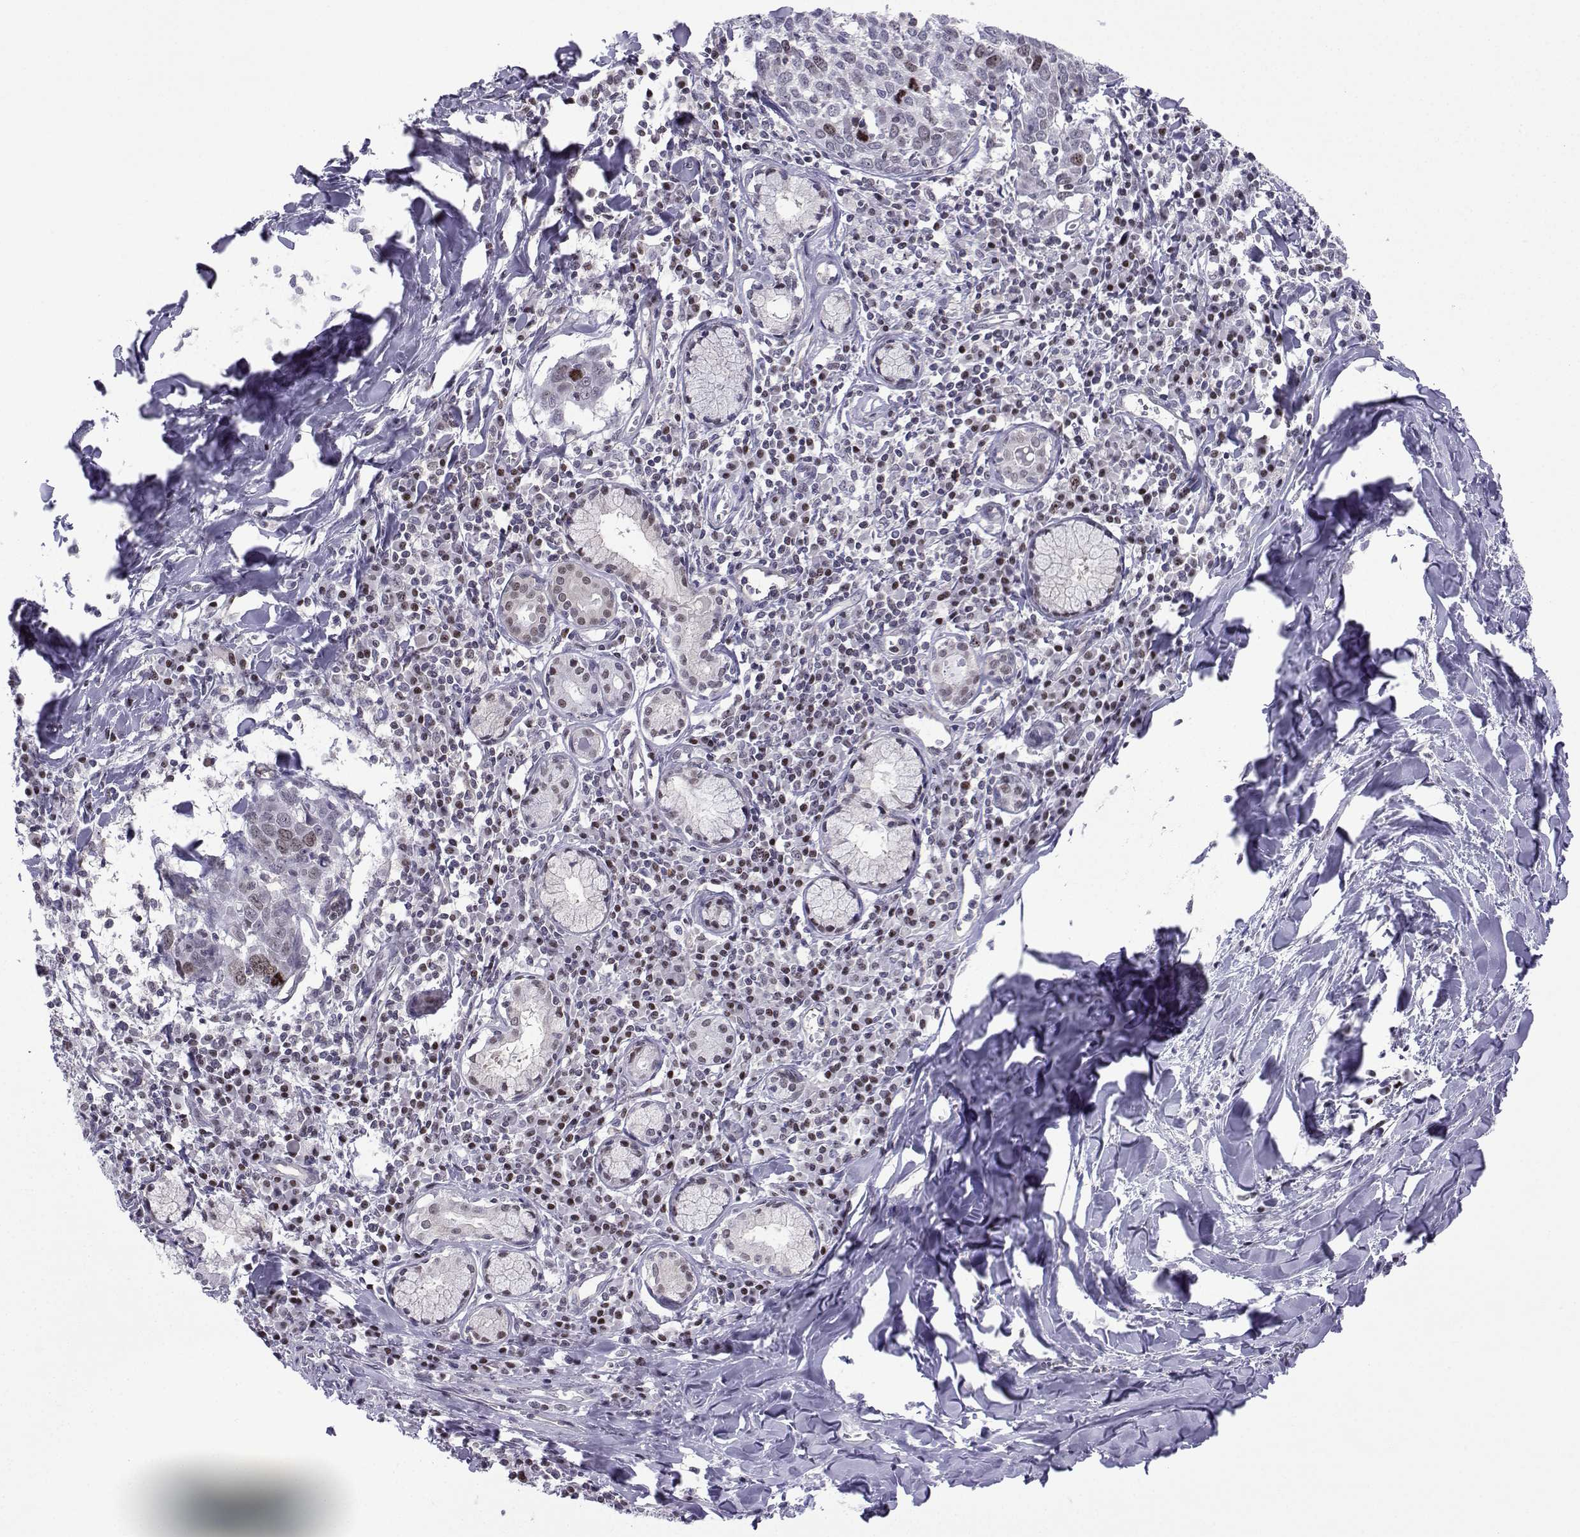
{"staining": {"intensity": "moderate", "quantity": "<25%", "location": "cytoplasmic/membranous,nuclear"}, "tissue": "lung cancer", "cell_type": "Tumor cells", "image_type": "cancer", "snomed": [{"axis": "morphology", "description": "Squamous cell carcinoma, NOS"}, {"axis": "topography", "description": "Lung"}], "caption": "Squamous cell carcinoma (lung) was stained to show a protein in brown. There is low levels of moderate cytoplasmic/membranous and nuclear expression in approximately <25% of tumor cells. The staining was performed using DAB (3,3'-diaminobenzidine), with brown indicating positive protein expression. Nuclei are stained blue with hematoxylin.", "gene": "INCENP", "patient": {"sex": "male", "age": 57}}